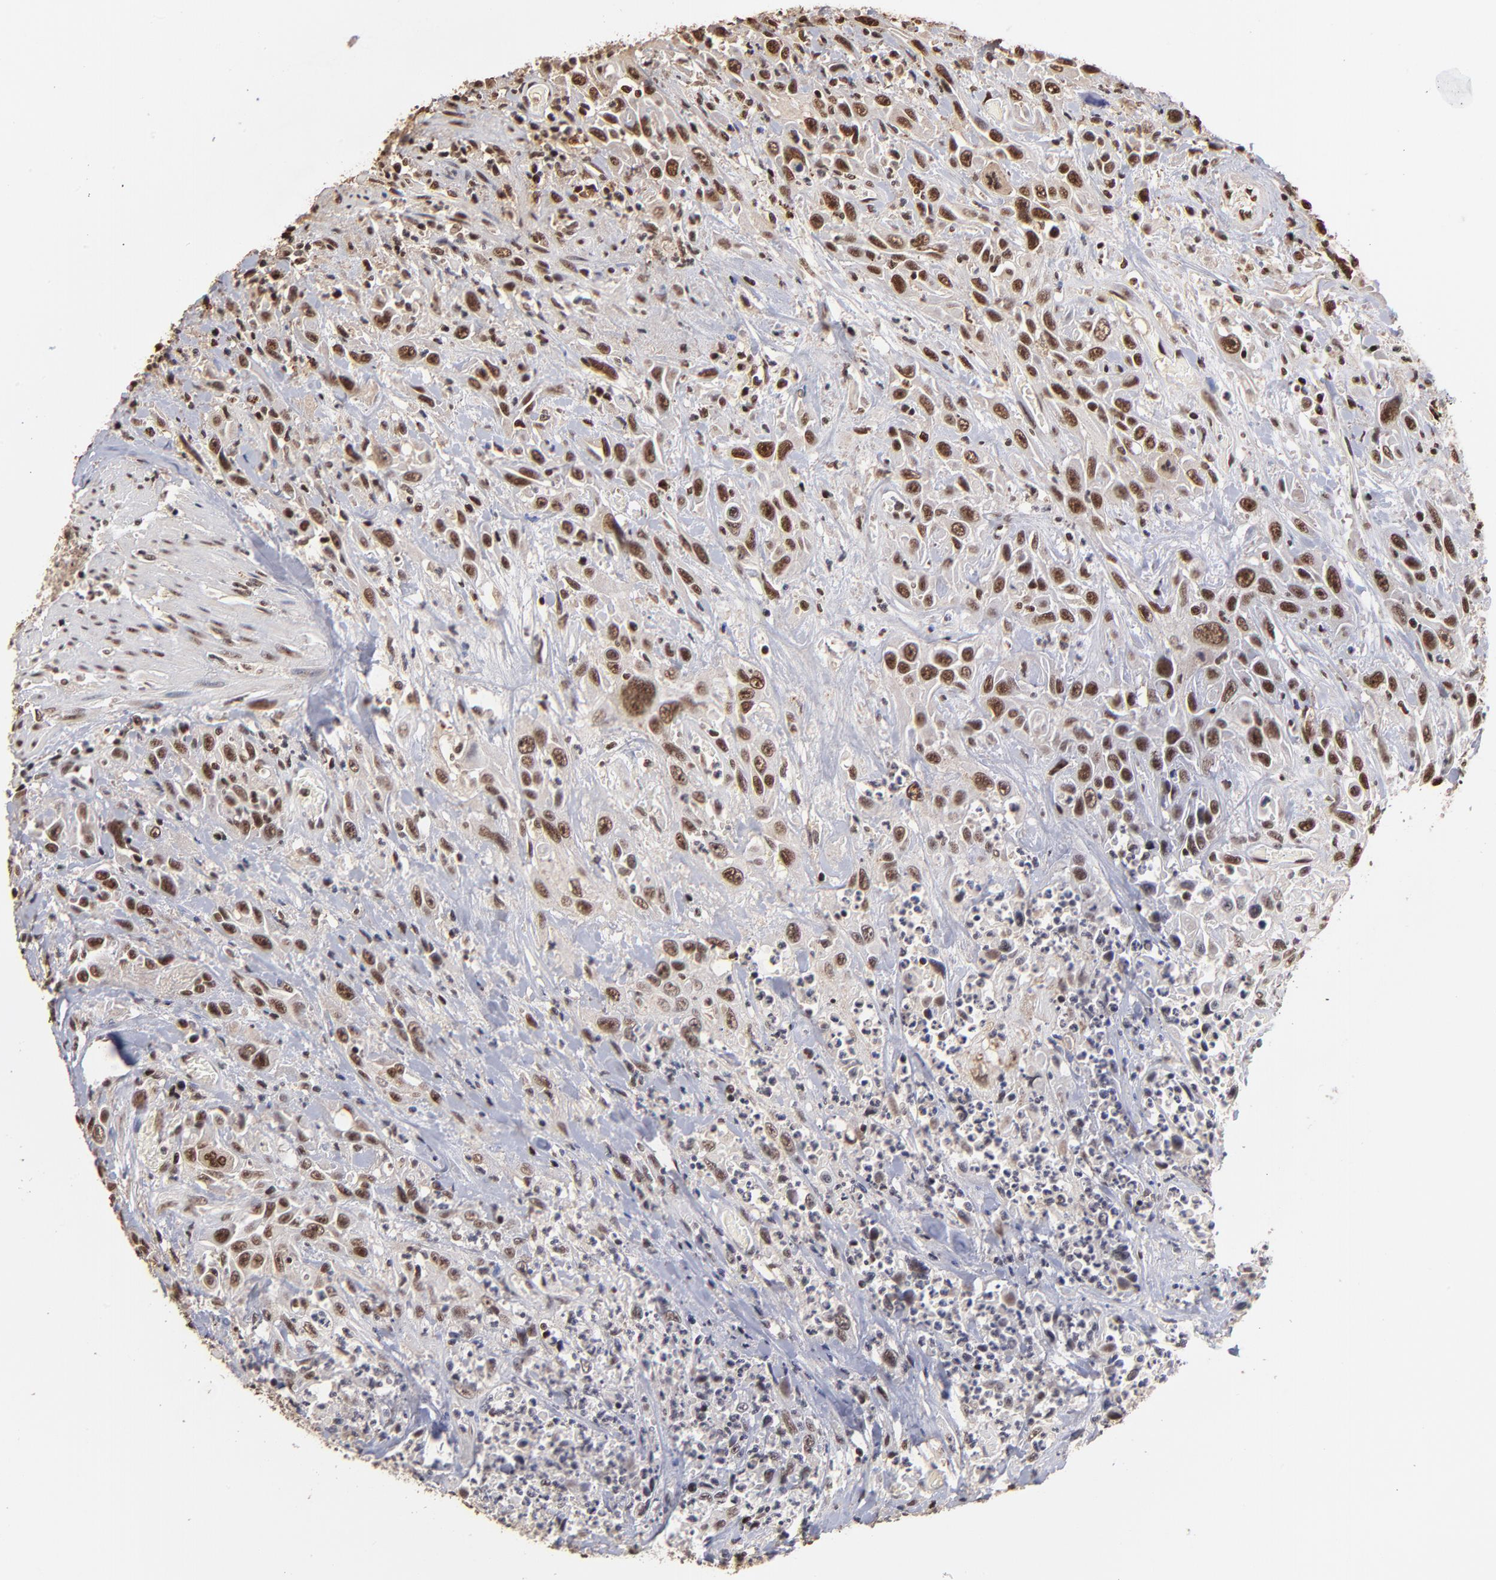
{"staining": {"intensity": "moderate", "quantity": ">75%", "location": "nuclear"}, "tissue": "urothelial cancer", "cell_type": "Tumor cells", "image_type": "cancer", "snomed": [{"axis": "morphology", "description": "Urothelial carcinoma, High grade"}, {"axis": "topography", "description": "Urinary bladder"}], "caption": "Urothelial cancer stained for a protein displays moderate nuclear positivity in tumor cells.", "gene": "ZNF146", "patient": {"sex": "female", "age": 84}}